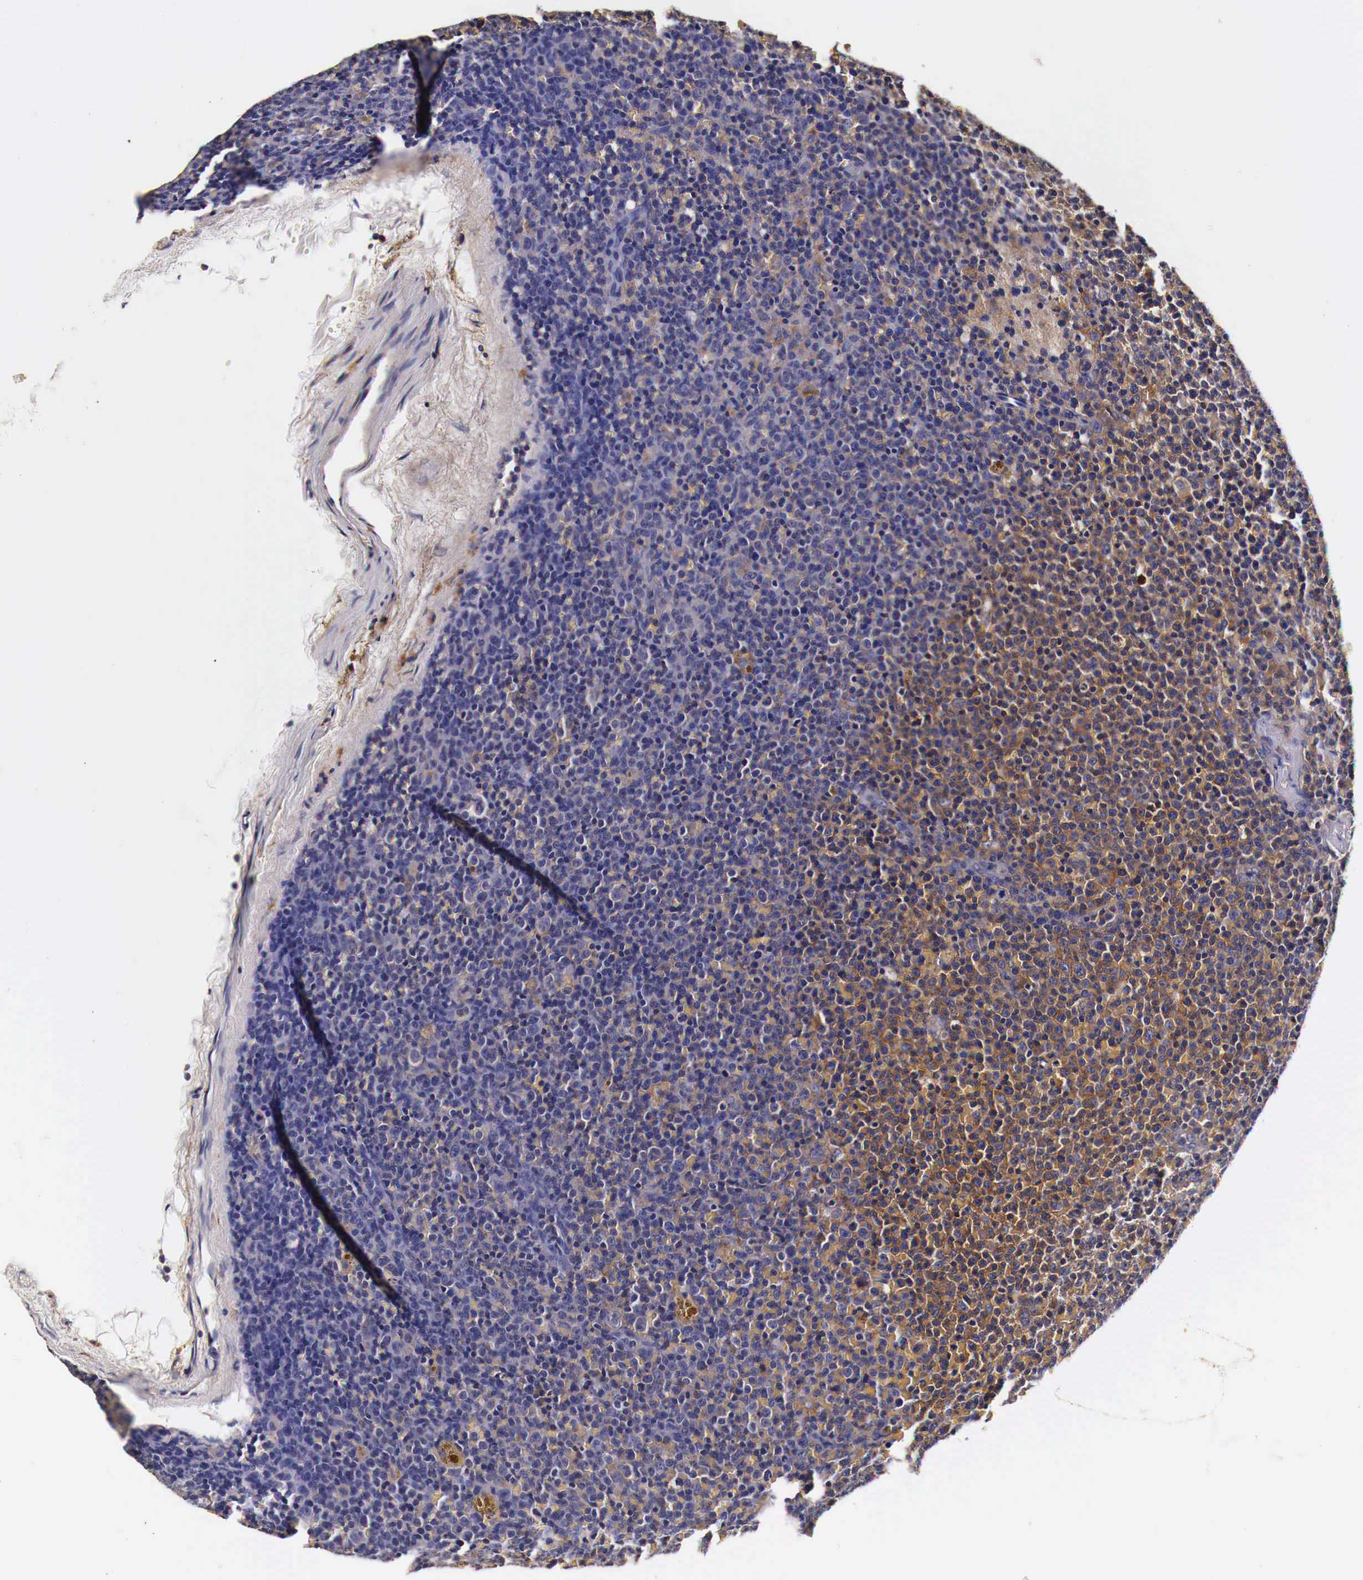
{"staining": {"intensity": "moderate", "quantity": "25%-75%", "location": "cytoplasmic/membranous"}, "tissue": "lymphoma", "cell_type": "Tumor cells", "image_type": "cancer", "snomed": [{"axis": "morphology", "description": "Malignant lymphoma, non-Hodgkin's type, Low grade"}, {"axis": "topography", "description": "Lymph node"}], "caption": "Tumor cells display medium levels of moderate cytoplasmic/membranous expression in approximately 25%-75% of cells in low-grade malignant lymphoma, non-Hodgkin's type. (DAB (3,3'-diaminobenzidine) IHC with brightfield microscopy, high magnification).", "gene": "RP2", "patient": {"sex": "male", "age": 50}}